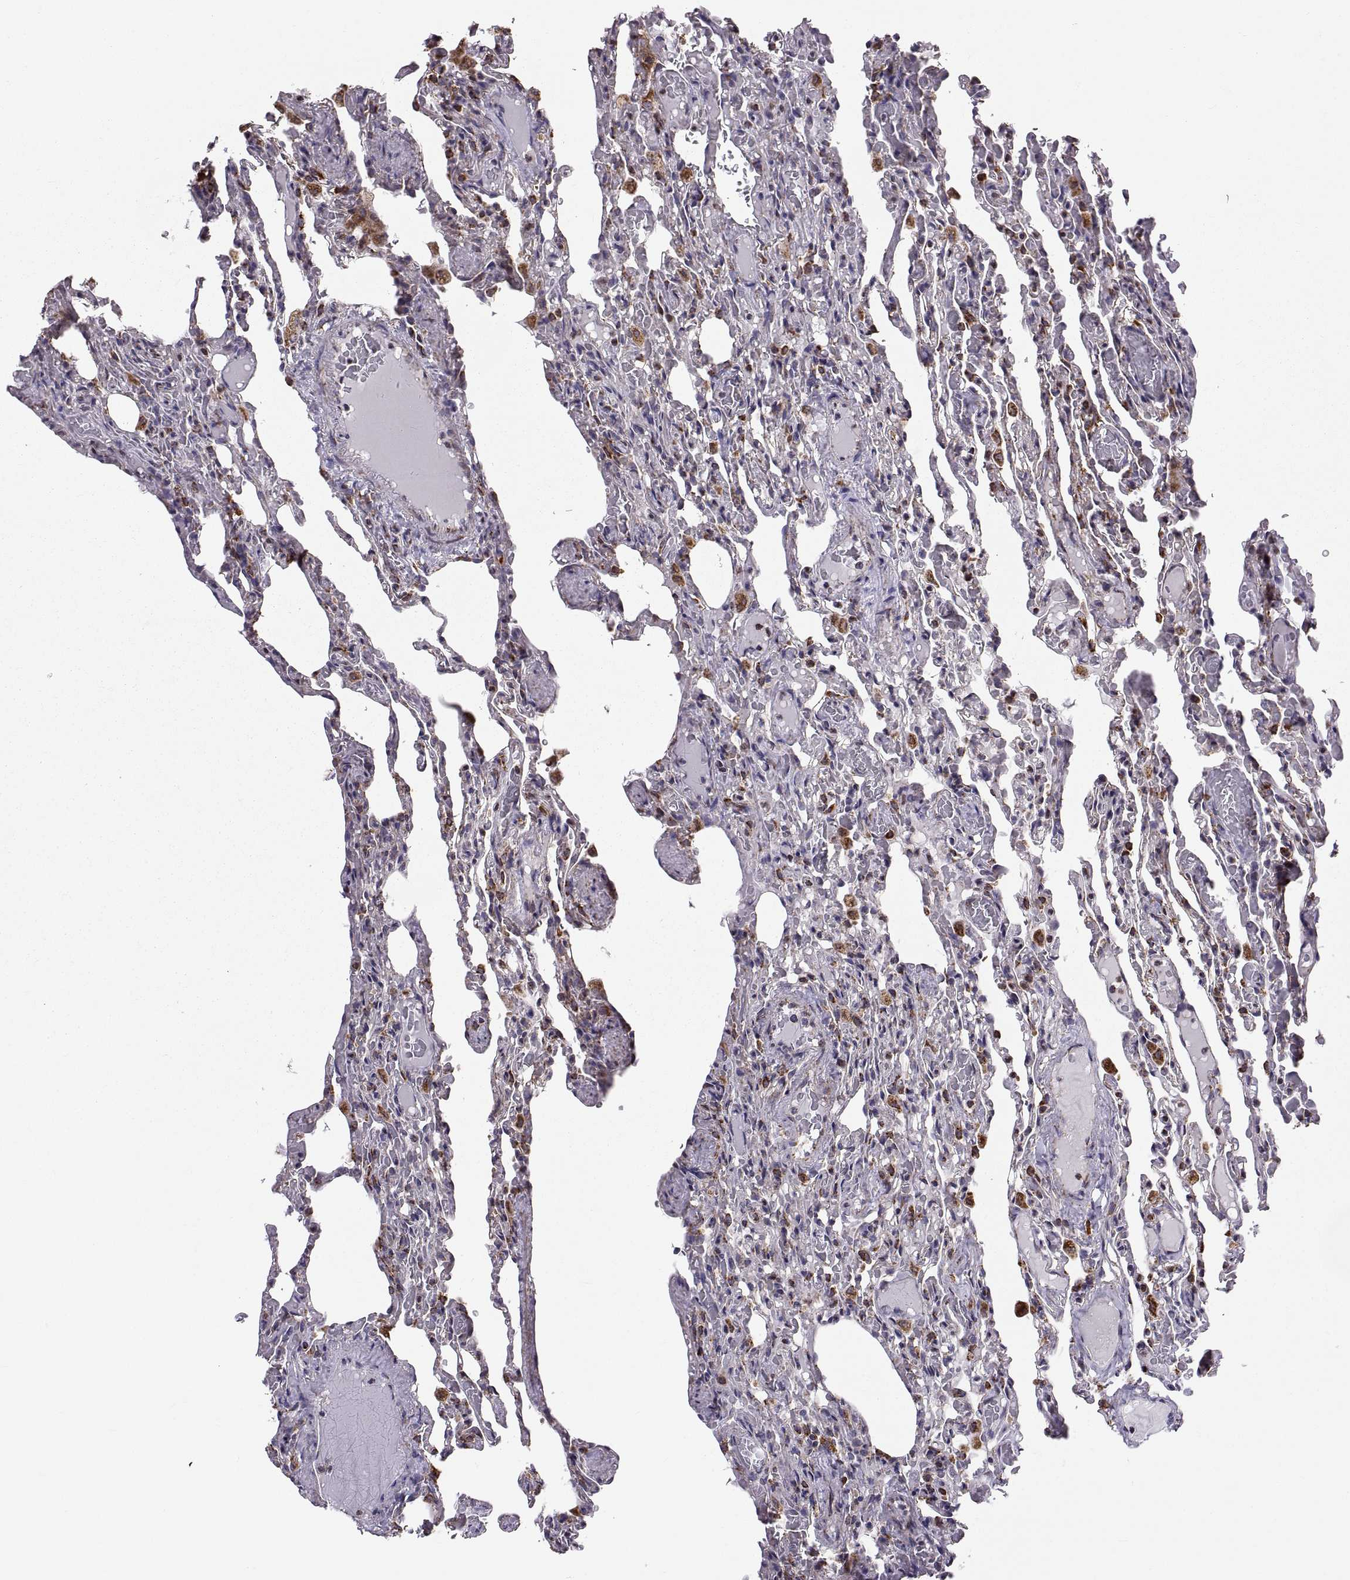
{"staining": {"intensity": "strong", "quantity": "25%-75%", "location": "cytoplasmic/membranous"}, "tissue": "lung", "cell_type": "Alveolar cells", "image_type": "normal", "snomed": [{"axis": "morphology", "description": "Normal tissue, NOS"}, {"axis": "topography", "description": "Lung"}], "caption": "Unremarkable lung exhibits strong cytoplasmic/membranous positivity in about 25%-75% of alveolar cells, visualized by immunohistochemistry. The protein is stained brown, and the nuclei are stained in blue (DAB (3,3'-diaminobenzidine) IHC with brightfield microscopy, high magnification).", "gene": "ARSD", "patient": {"sex": "female", "age": 43}}